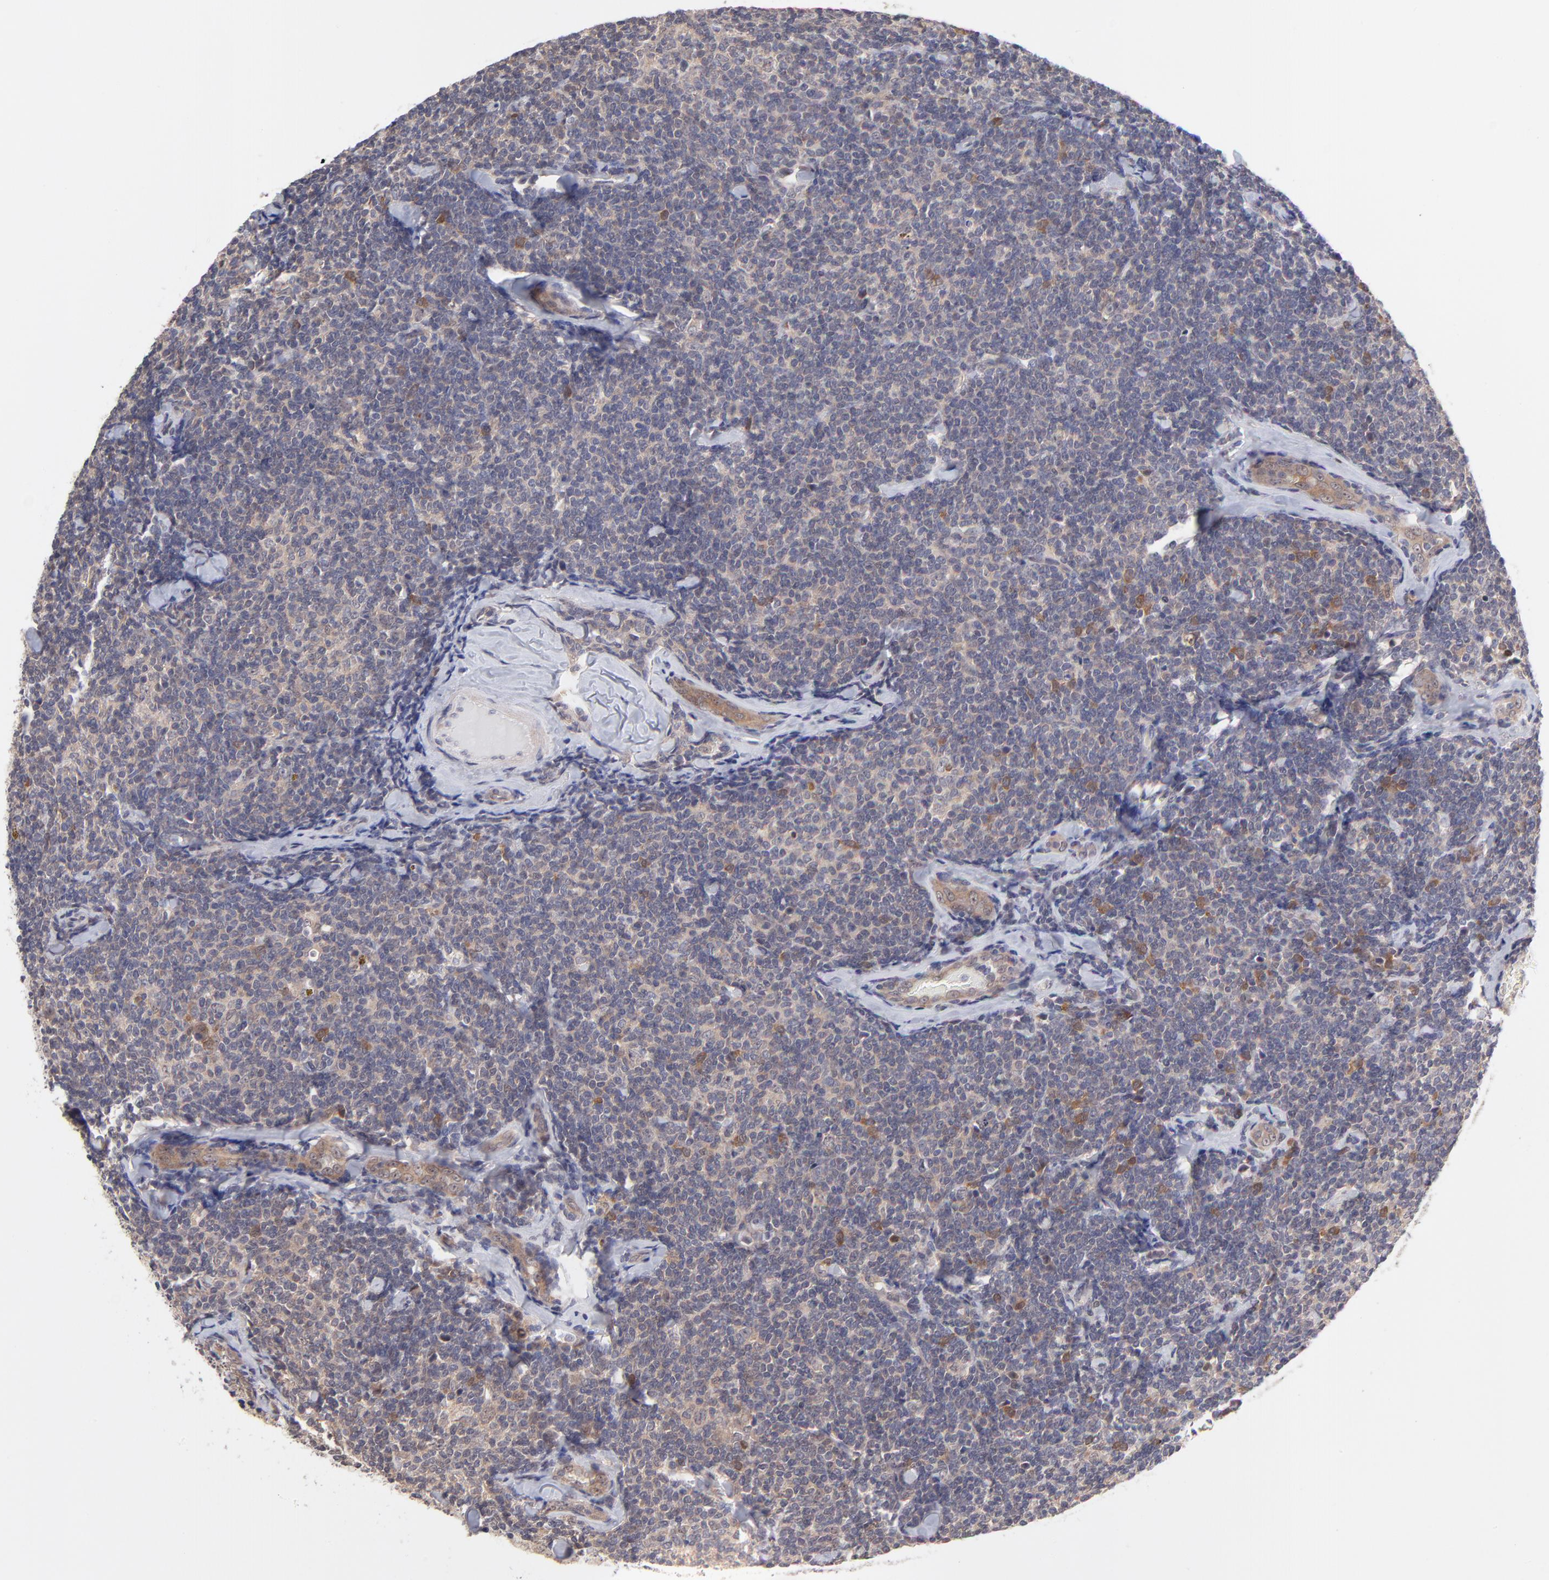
{"staining": {"intensity": "weak", "quantity": ">75%", "location": "cytoplasmic/membranous"}, "tissue": "lymphoma", "cell_type": "Tumor cells", "image_type": "cancer", "snomed": [{"axis": "morphology", "description": "Malignant lymphoma, non-Hodgkin's type, Low grade"}, {"axis": "topography", "description": "Lymph node"}], "caption": "Human lymphoma stained with a protein marker demonstrates weak staining in tumor cells.", "gene": "UBE2E3", "patient": {"sex": "female", "age": 56}}